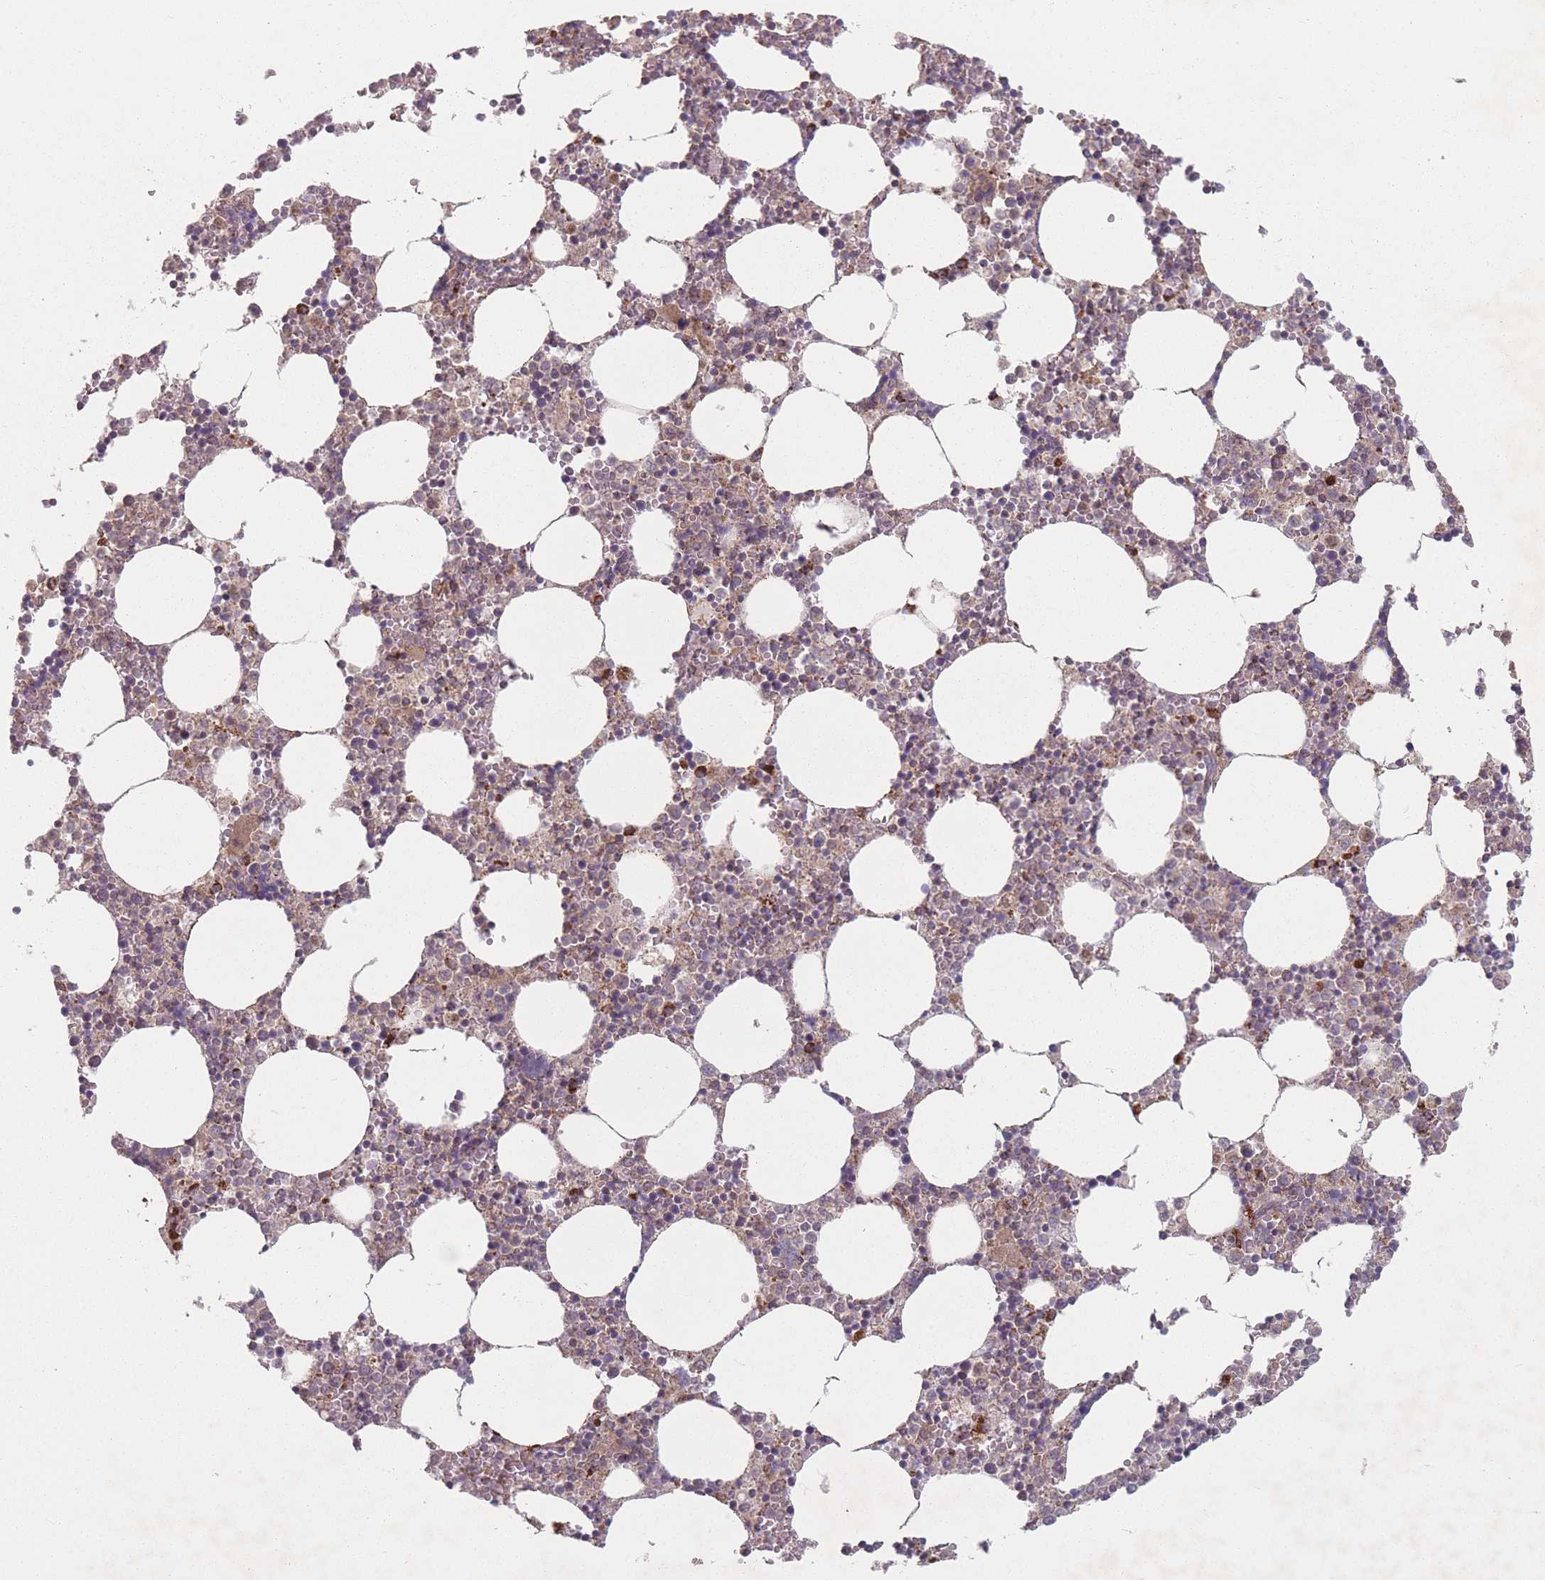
{"staining": {"intensity": "moderate", "quantity": "25%-75%", "location": "cytoplasmic/membranous"}, "tissue": "bone marrow", "cell_type": "Hematopoietic cells", "image_type": "normal", "snomed": [{"axis": "morphology", "description": "Normal tissue, NOS"}, {"axis": "topography", "description": "Bone marrow"}], "caption": "This photomicrograph demonstrates benign bone marrow stained with IHC to label a protein in brown. The cytoplasmic/membranous of hematopoietic cells show moderate positivity for the protein. Nuclei are counter-stained blue.", "gene": "OR10Q1", "patient": {"sex": "female", "age": 64}}